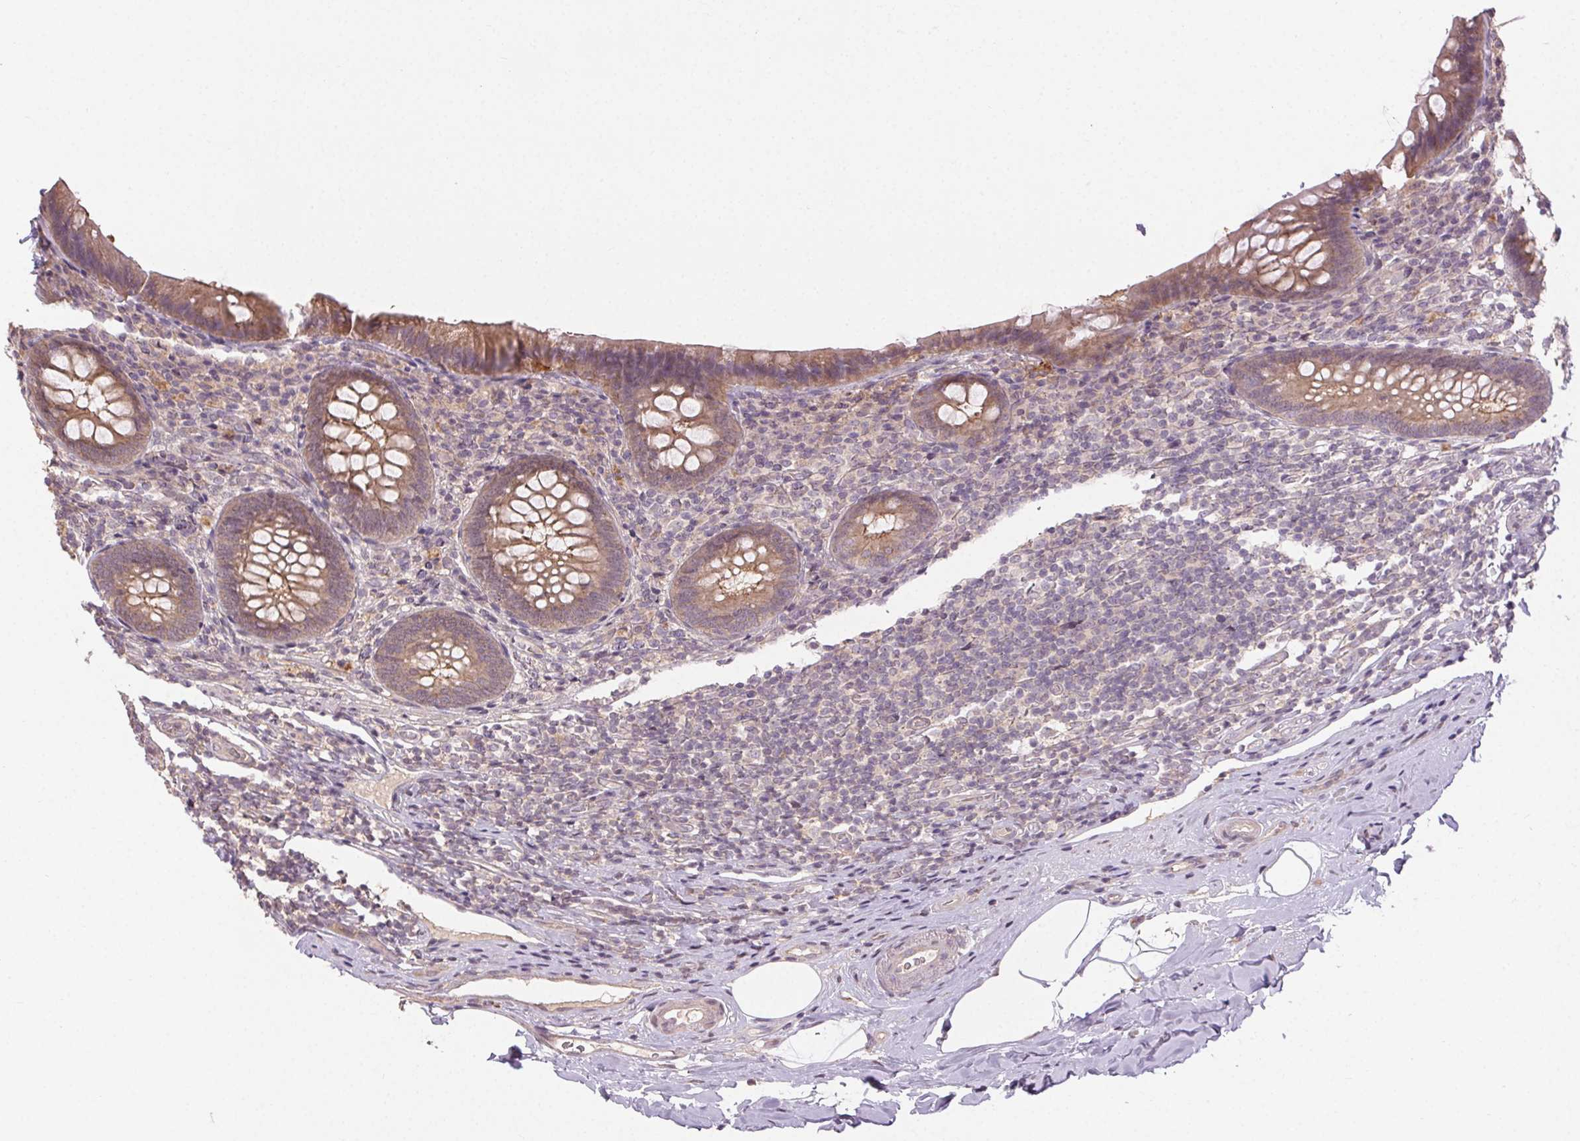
{"staining": {"intensity": "moderate", "quantity": ">75%", "location": "cytoplasmic/membranous"}, "tissue": "appendix", "cell_type": "Glandular cells", "image_type": "normal", "snomed": [{"axis": "morphology", "description": "Normal tissue, NOS"}, {"axis": "topography", "description": "Appendix"}], "caption": "Immunohistochemical staining of unremarkable human appendix demonstrates moderate cytoplasmic/membranous protein staining in about >75% of glandular cells. (DAB (3,3'-diaminobenzidine) = brown stain, brightfield microscopy at high magnification).", "gene": "ATP1B3", "patient": {"sex": "male", "age": 47}}